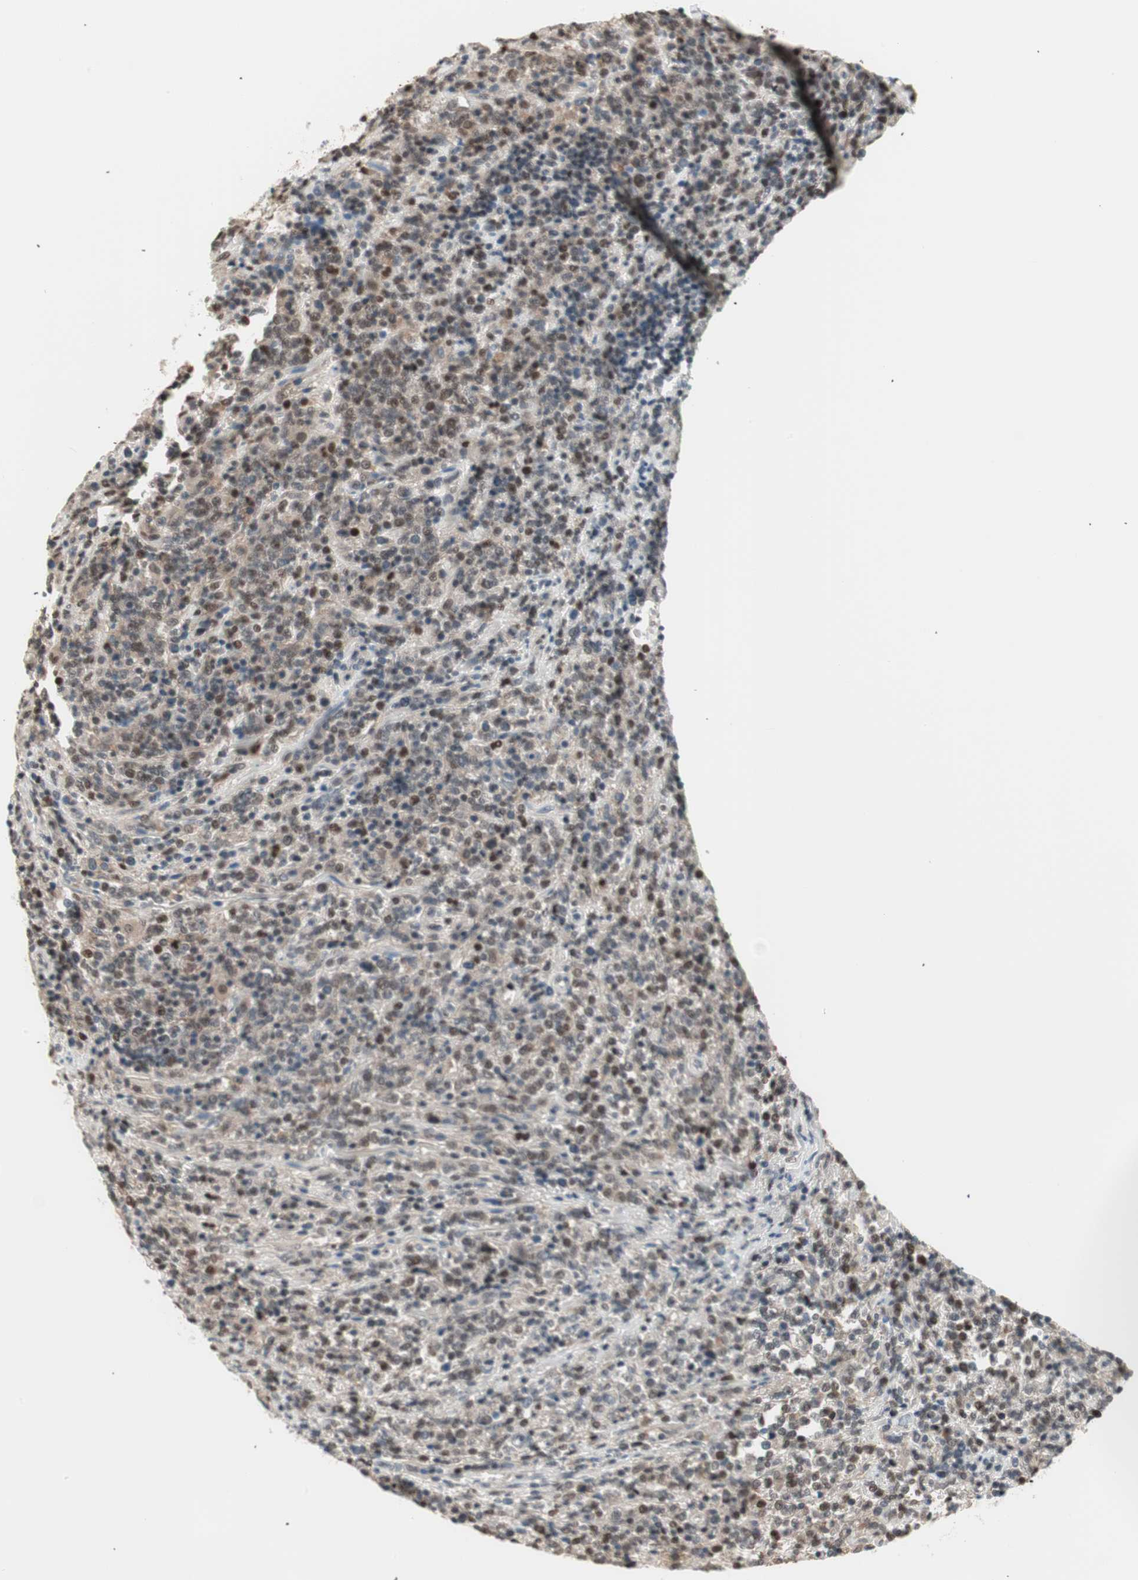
{"staining": {"intensity": "strong", "quantity": "25%-75%", "location": "nuclear"}, "tissue": "lymphoma", "cell_type": "Tumor cells", "image_type": "cancer", "snomed": [{"axis": "morphology", "description": "Malignant lymphoma, non-Hodgkin's type, High grade"}, {"axis": "topography", "description": "Soft tissue"}], "caption": "Malignant lymphoma, non-Hodgkin's type (high-grade) stained for a protein demonstrates strong nuclear positivity in tumor cells. (brown staining indicates protein expression, while blue staining denotes nuclei).", "gene": "LONP2", "patient": {"sex": "male", "age": 18}}